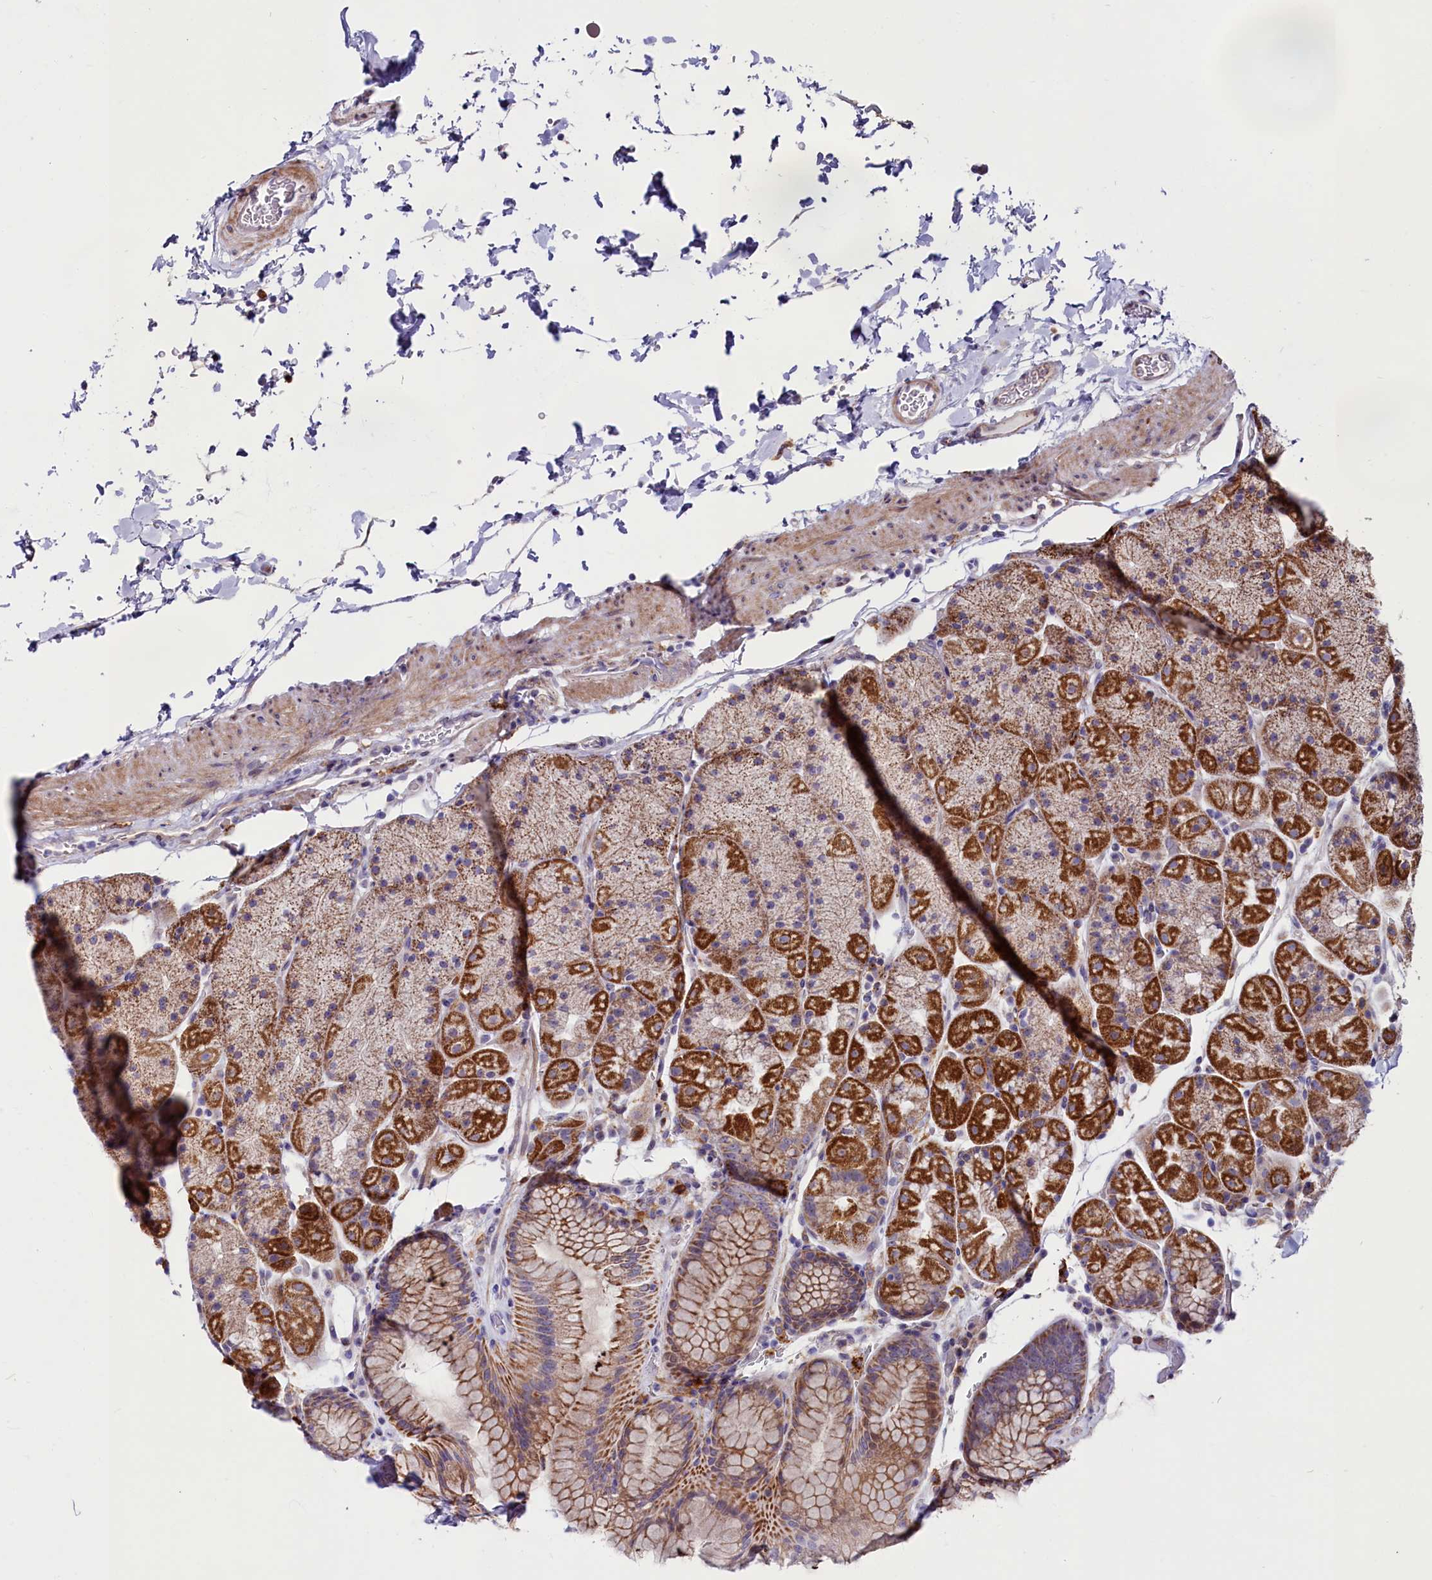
{"staining": {"intensity": "strong", "quantity": "25%-75%", "location": "cytoplasmic/membranous"}, "tissue": "stomach", "cell_type": "Glandular cells", "image_type": "normal", "snomed": [{"axis": "morphology", "description": "Normal tissue, NOS"}, {"axis": "topography", "description": "Stomach, upper"}, {"axis": "topography", "description": "Stomach, lower"}], "caption": "Stomach stained for a protein shows strong cytoplasmic/membranous positivity in glandular cells. (IHC, brightfield microscopy, high magnification).", "gene": "IL20RA", "patient": {"sex": "male", "age": 67}}